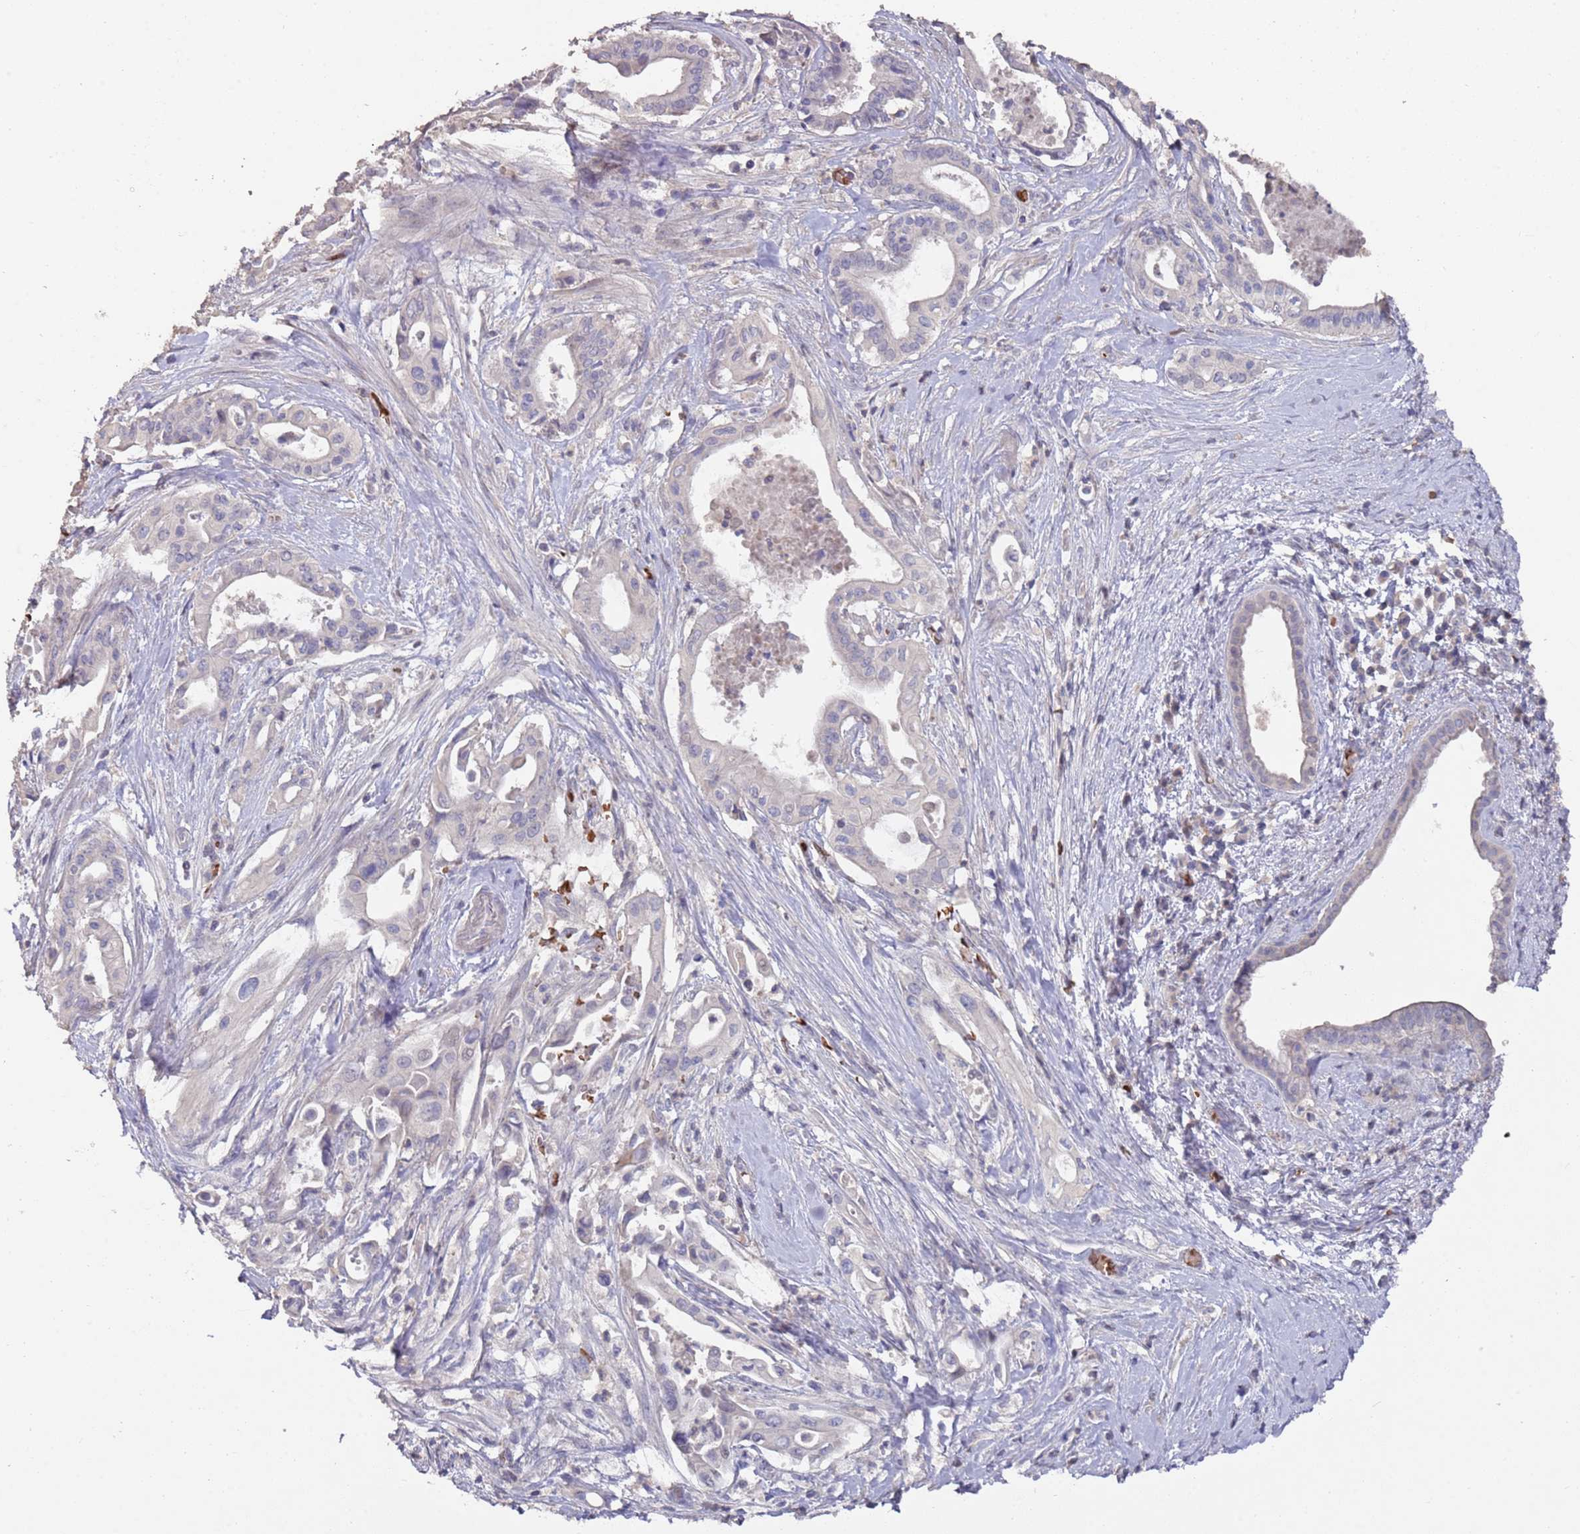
{"staining": {"intensity": "negative", "quantity": "none", "location": "none"}, "tissue": "pancreatic cancer", "cell_type": "Tumor cells", "image_type": "cancer", "snomed": [{"axis": "morphology", "description": "Adenocarcinoma, NOS"}, {"axis": "topography", "description": "Pancreas"}], "caption": "A micrograph of pancreatic cancer (adenocarcinoma) stained for a protein exhibits no brown staining in tumor cells.", "gene": "LACC1", "patient": {"sex": "female", "age": 77}}